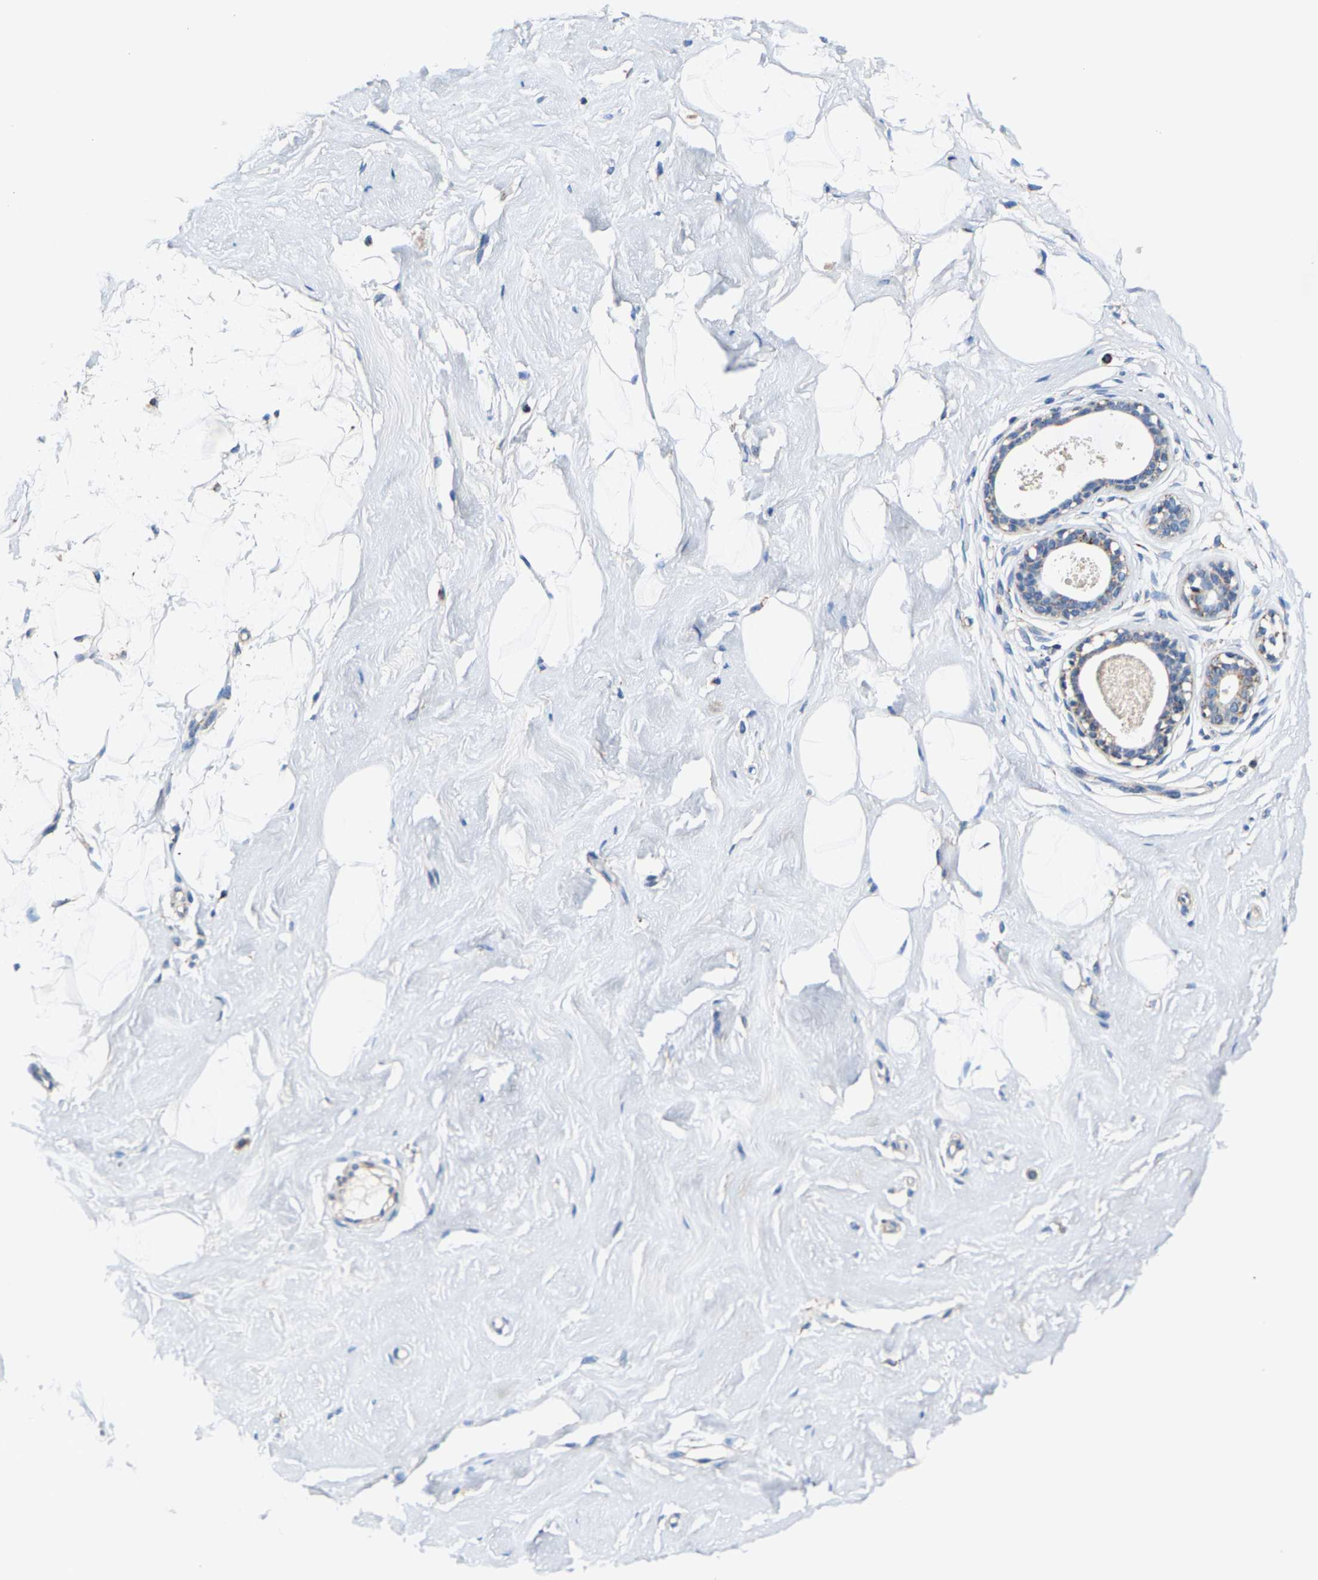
{"staining": {"intensity": "negative", "quantity": "none", "location": "none"}, "tissue": "breast", "cell_type": "Adipocytes", "image_type": "normal", "snomed": [{"axis": "morphology", "description": "Normal tissue, NOS"}, {"axis": "topography", "description": "Breast"}], "caption": "An image of breast stained for a protein displays no brown staining in adipocytes. (DAB (3,3'-diaminobenzidine) IHC with hematoxylin counter stain).", "gene": "SHMT2", "patient": {"sex": "female", "age": 23}}